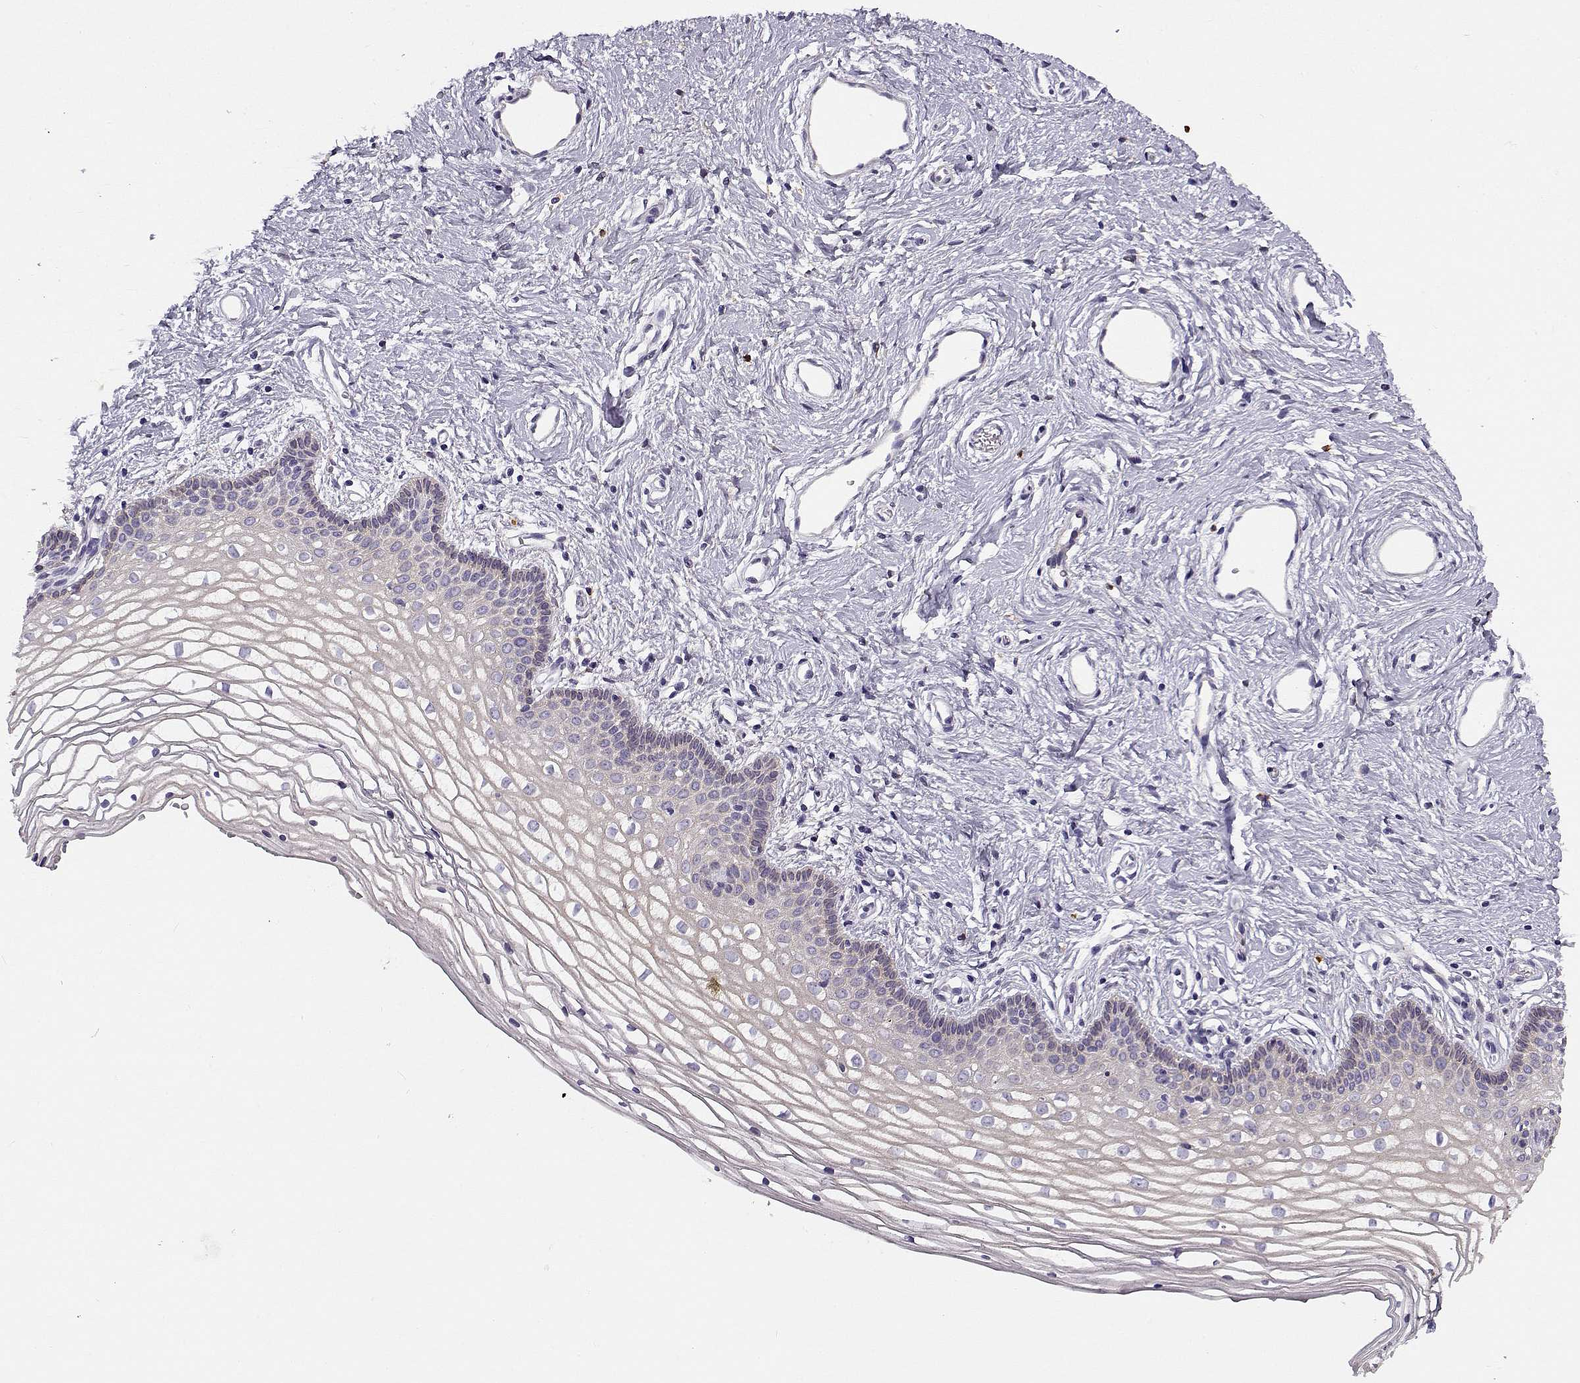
{"staining": {"intensity": "negative", "quantity": "none", "location": "none"}, "tissue": "vagina", "cell_type": "Squamous epithelial cells", "image_type": "normal", "snomed": [{"axis": "morphology", "description": "Normal tissue, NOS"}, {"axis": "topography", "description": "Vagina"}], "caption": "This is a photomicrograph of immunohistochemistry (IHC) staining of normal vagina, which shows no positivity in squamous epithelial cells.", "gene": "UCP3", "patient": {"sex": "female", "age": 36}}